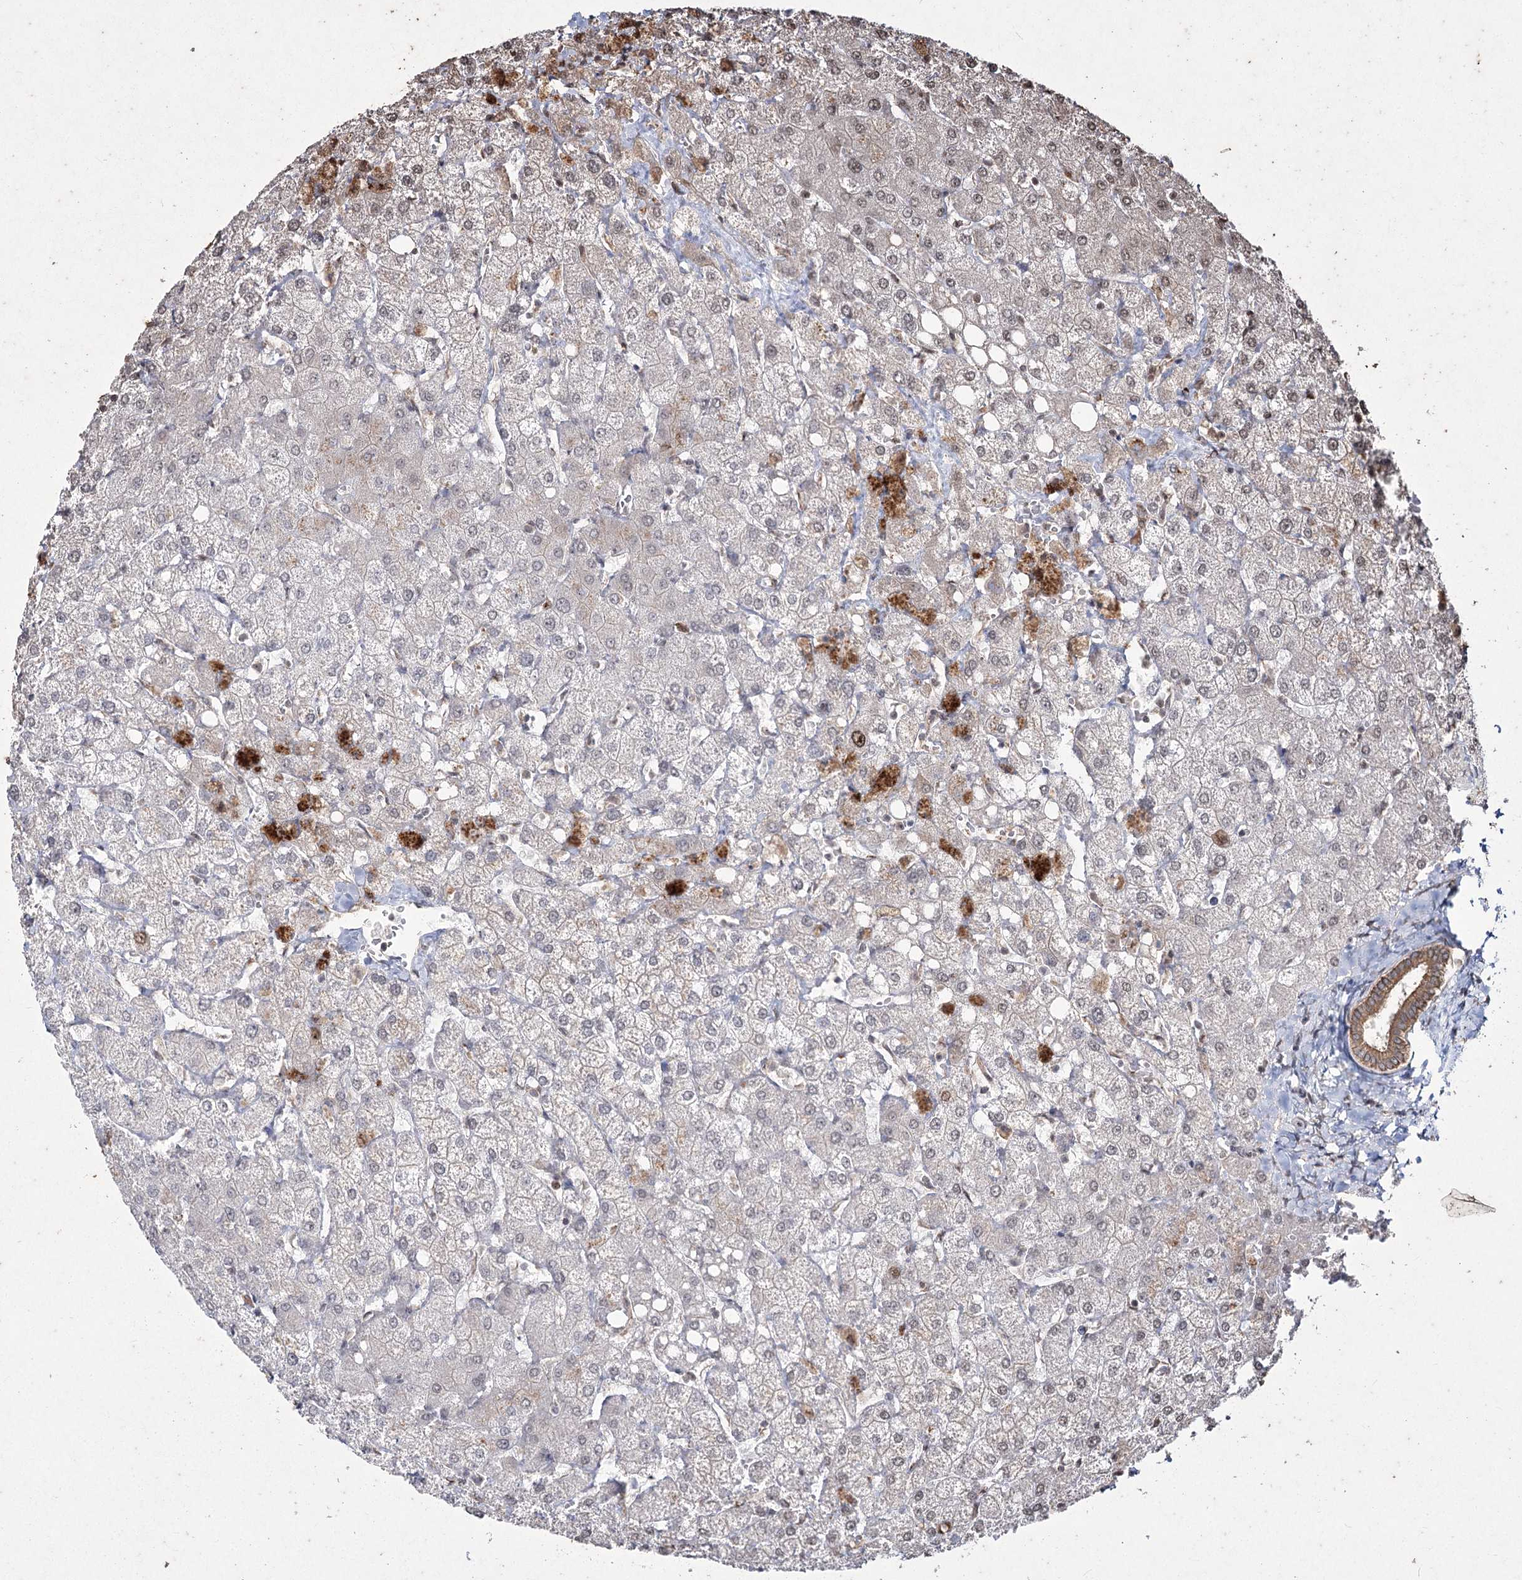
{"staining": {"intensity": "moderate", "quantity": ">75%", "location": "cytoplasmic/membranous"}, "tissue": "liver", "cell_type": "Cholangiocytes", "image_type": "normal", "snomed": [{"axis": "morphology", "description": "Normal tissue, NOS"}, {"axis": "topography", "description": "Liver"}], "caption": "Cholangiocytes reveal medium levels of moderate cytoplasmic/membranous expression in approximately >75% of cells in unremarkable human liver. The protein is stained brown, and the nuclei are stained in blue (DAB (3,3'-diaminobenzidine) IHC with brightfield microscopy, high magnification).", "gene": "PRC1", "patient": {"sex": "female", "age": 54}}